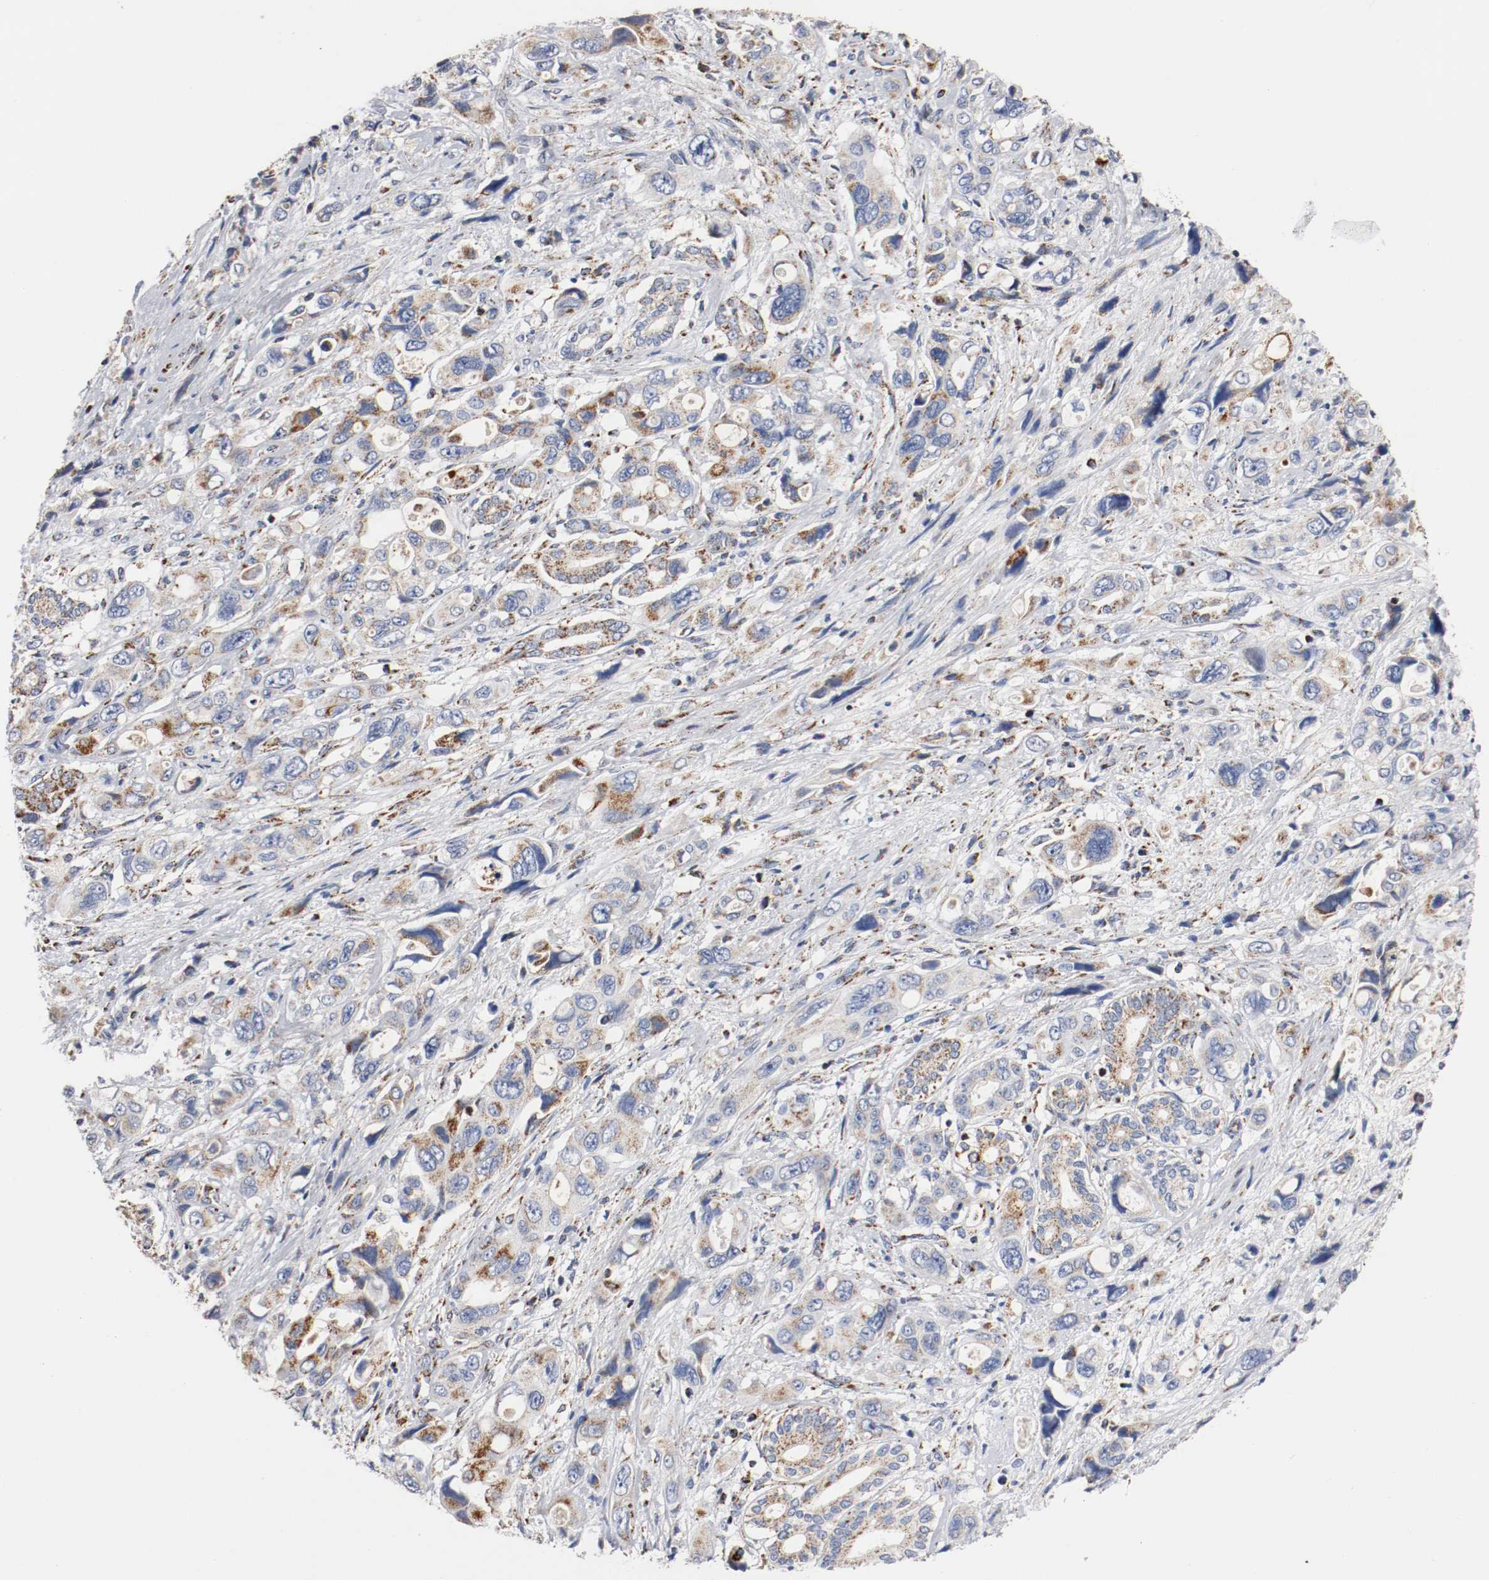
{"staining": {"intensity": "moderate", "quantity": "25%-75%", "location": "cytoplasmic/membranous"}, "tissue": "pancreatic cancer", "cell_type": "Tumor cells", "image_type": "cancer", "snomed": [{"axis": "morphology", "description": "Adenocarcinoma, NOS"}, {"axis": "topography", "description": "Pancreas"}], "caption": "A histopathology image of adenocarcinoma (pancreatic) stained for a protein shows moderate cytoplasmic/membranous brown staining in tumor cells. The staining was performed using DAB, with brown indicating positive protein expression. Nuclei are stained blue with hematoxylin.", "gene": "TUBD1", "patient": {"sex": "male", "age": 46}}